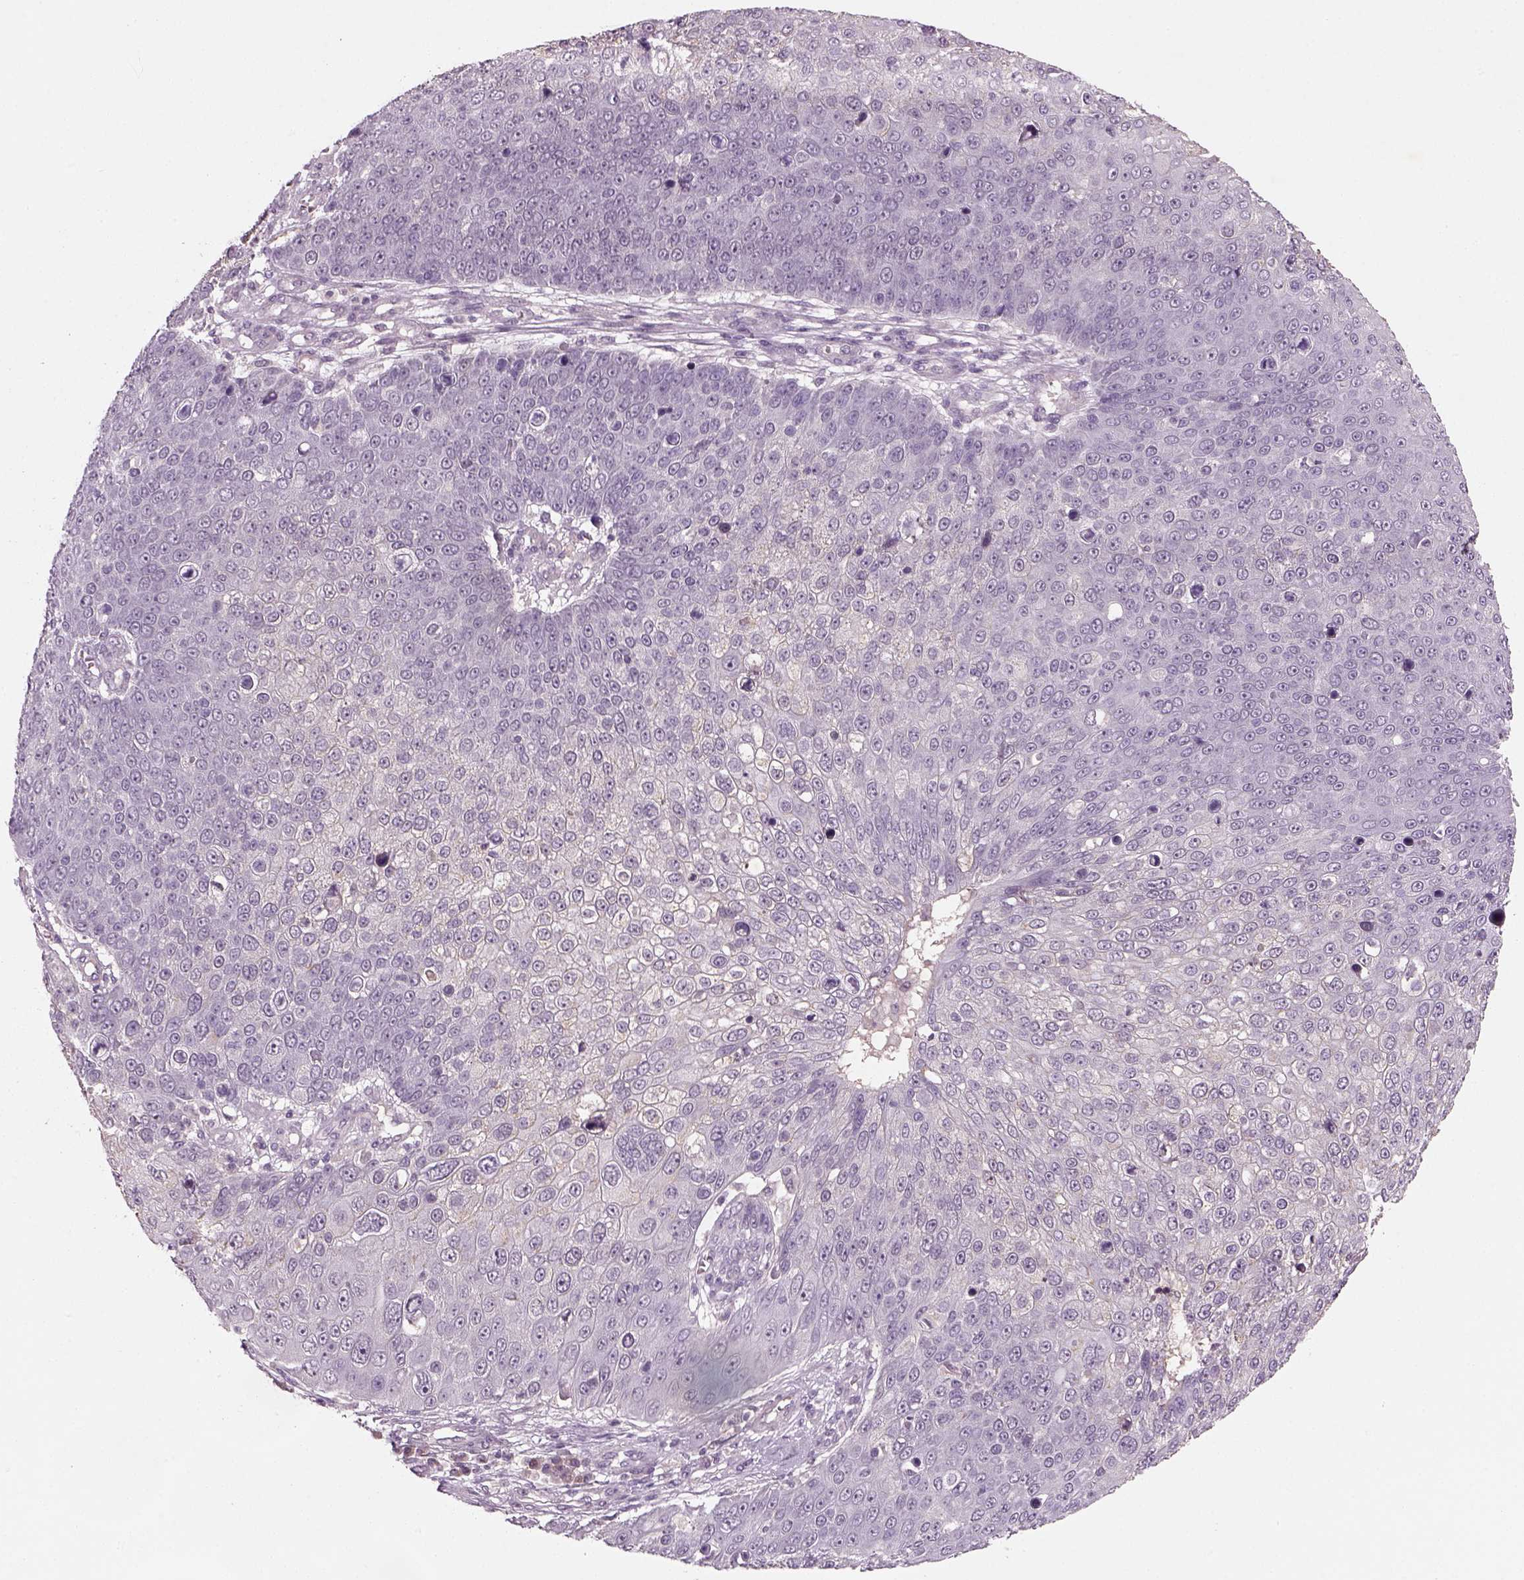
{"staining": {"intensity": "negative", "quantity": "none", "location": "none"}, "tissue": "skin cancer", "cell_type": "Tumor cells", "image_type": "cancer", "snomed": [{"axis": "morphology", "description": "Squamous cell carcinoma, NOS"}, {"axis": "topography", "description": "Skin"}], "caption": "IHC of human skin cancer (squamous cell carcinoma) exhibits no positivity in tumor cells.", "gene": "GDNF", "patient": {"sex": "male", "age": 71}}